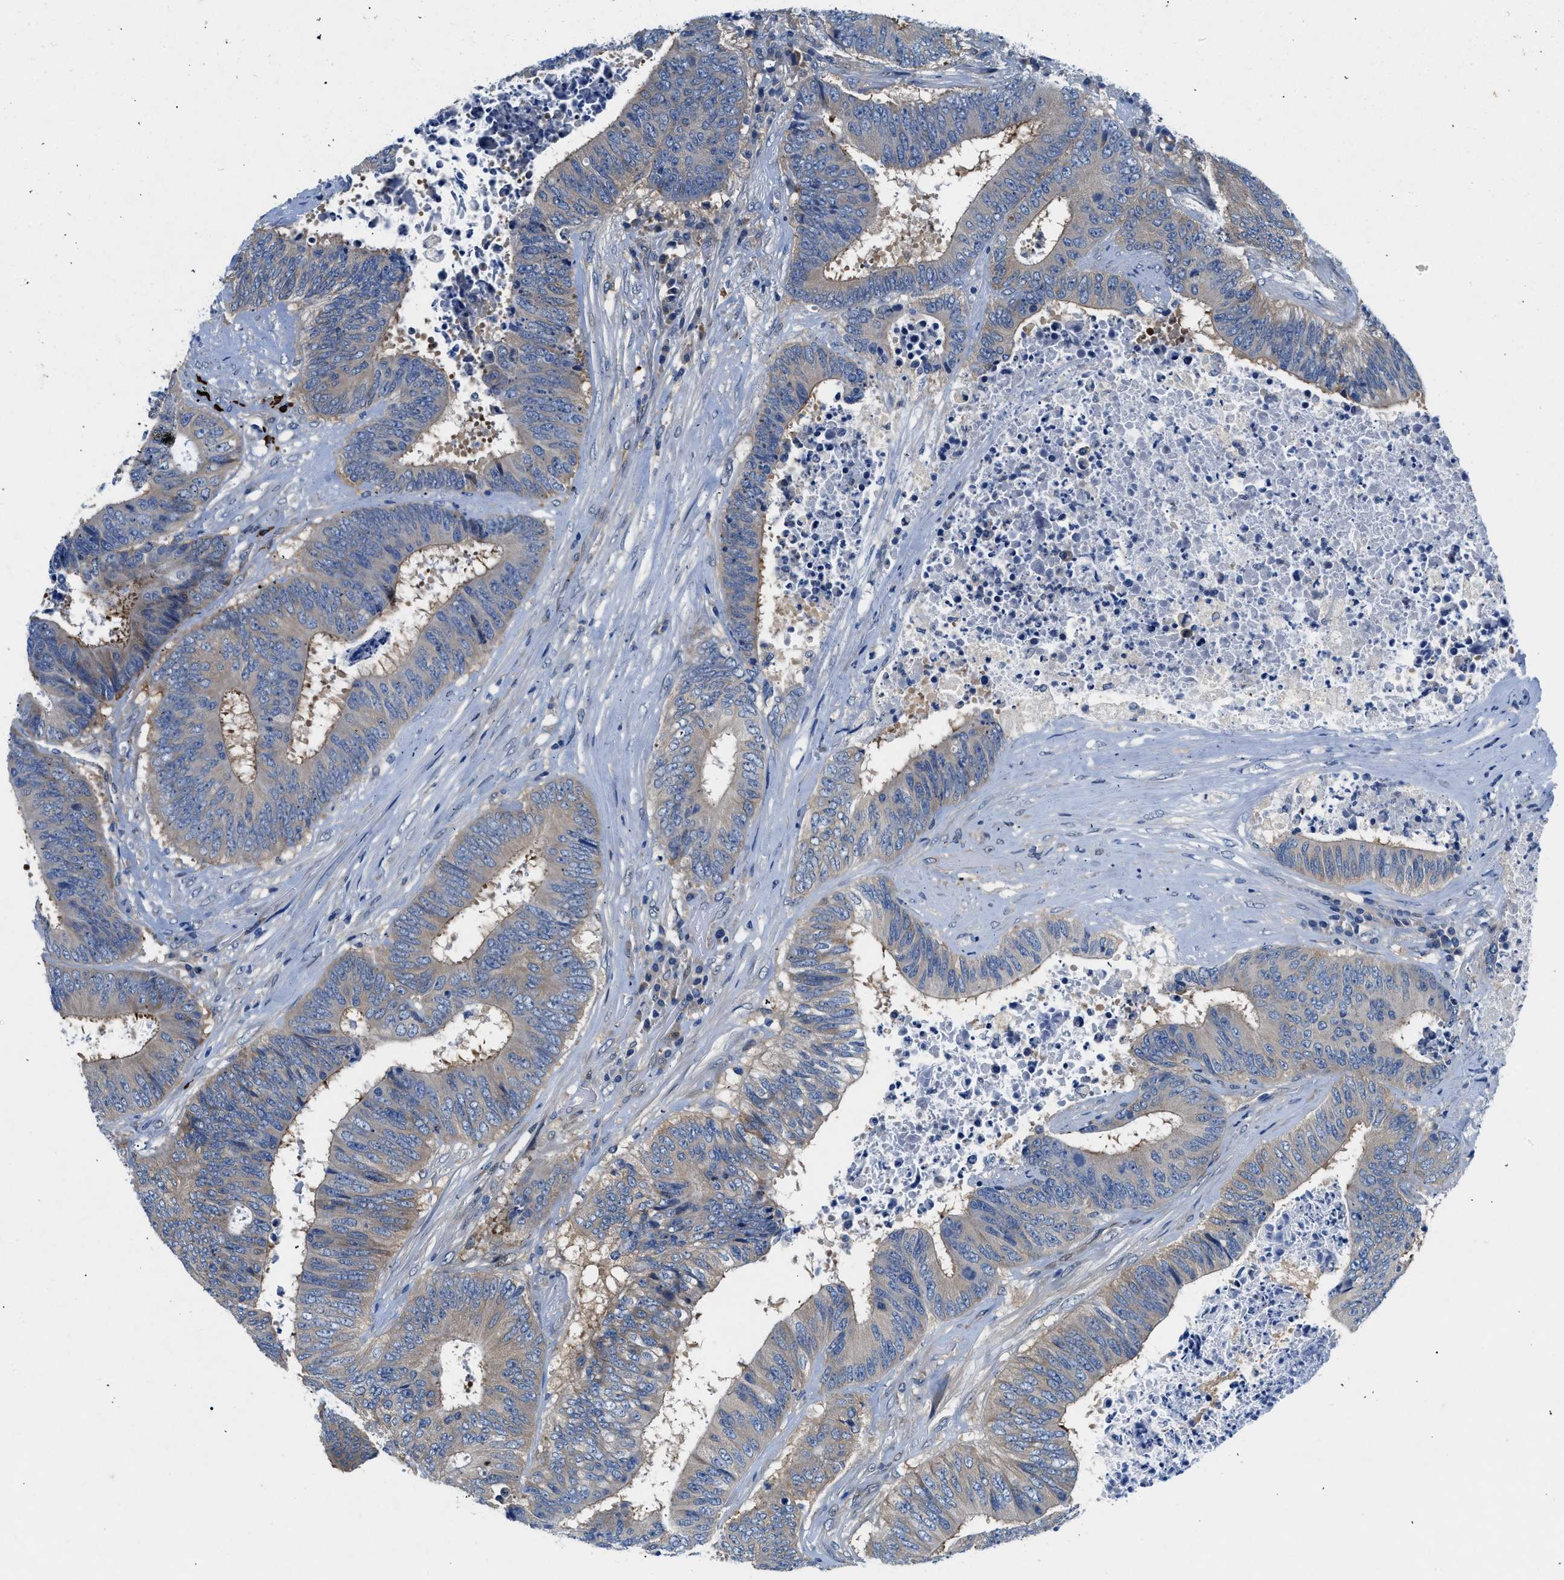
{"staining": {"intensity": "moderate", "quantity": "<25%", "location": "cytoplasmic/membranous"}, "tissue": "colorectal cancer", "cell_type": "Tumor cells", "image_type": "cancer", "snomed": [{"axis": "morphology", "description": "Adenocarcinoma, NOS"}, {"axis": "topography", "description": "Rectum"}], "caption": "This is an image of immunohistochemistry staining of adenocarcinoma (colorectal), which shows moderate positivity in the cytoplasmic/membranous of tumor cells.", "gene": "COPS2", "patient": {"sex": "male", "age": 72}}